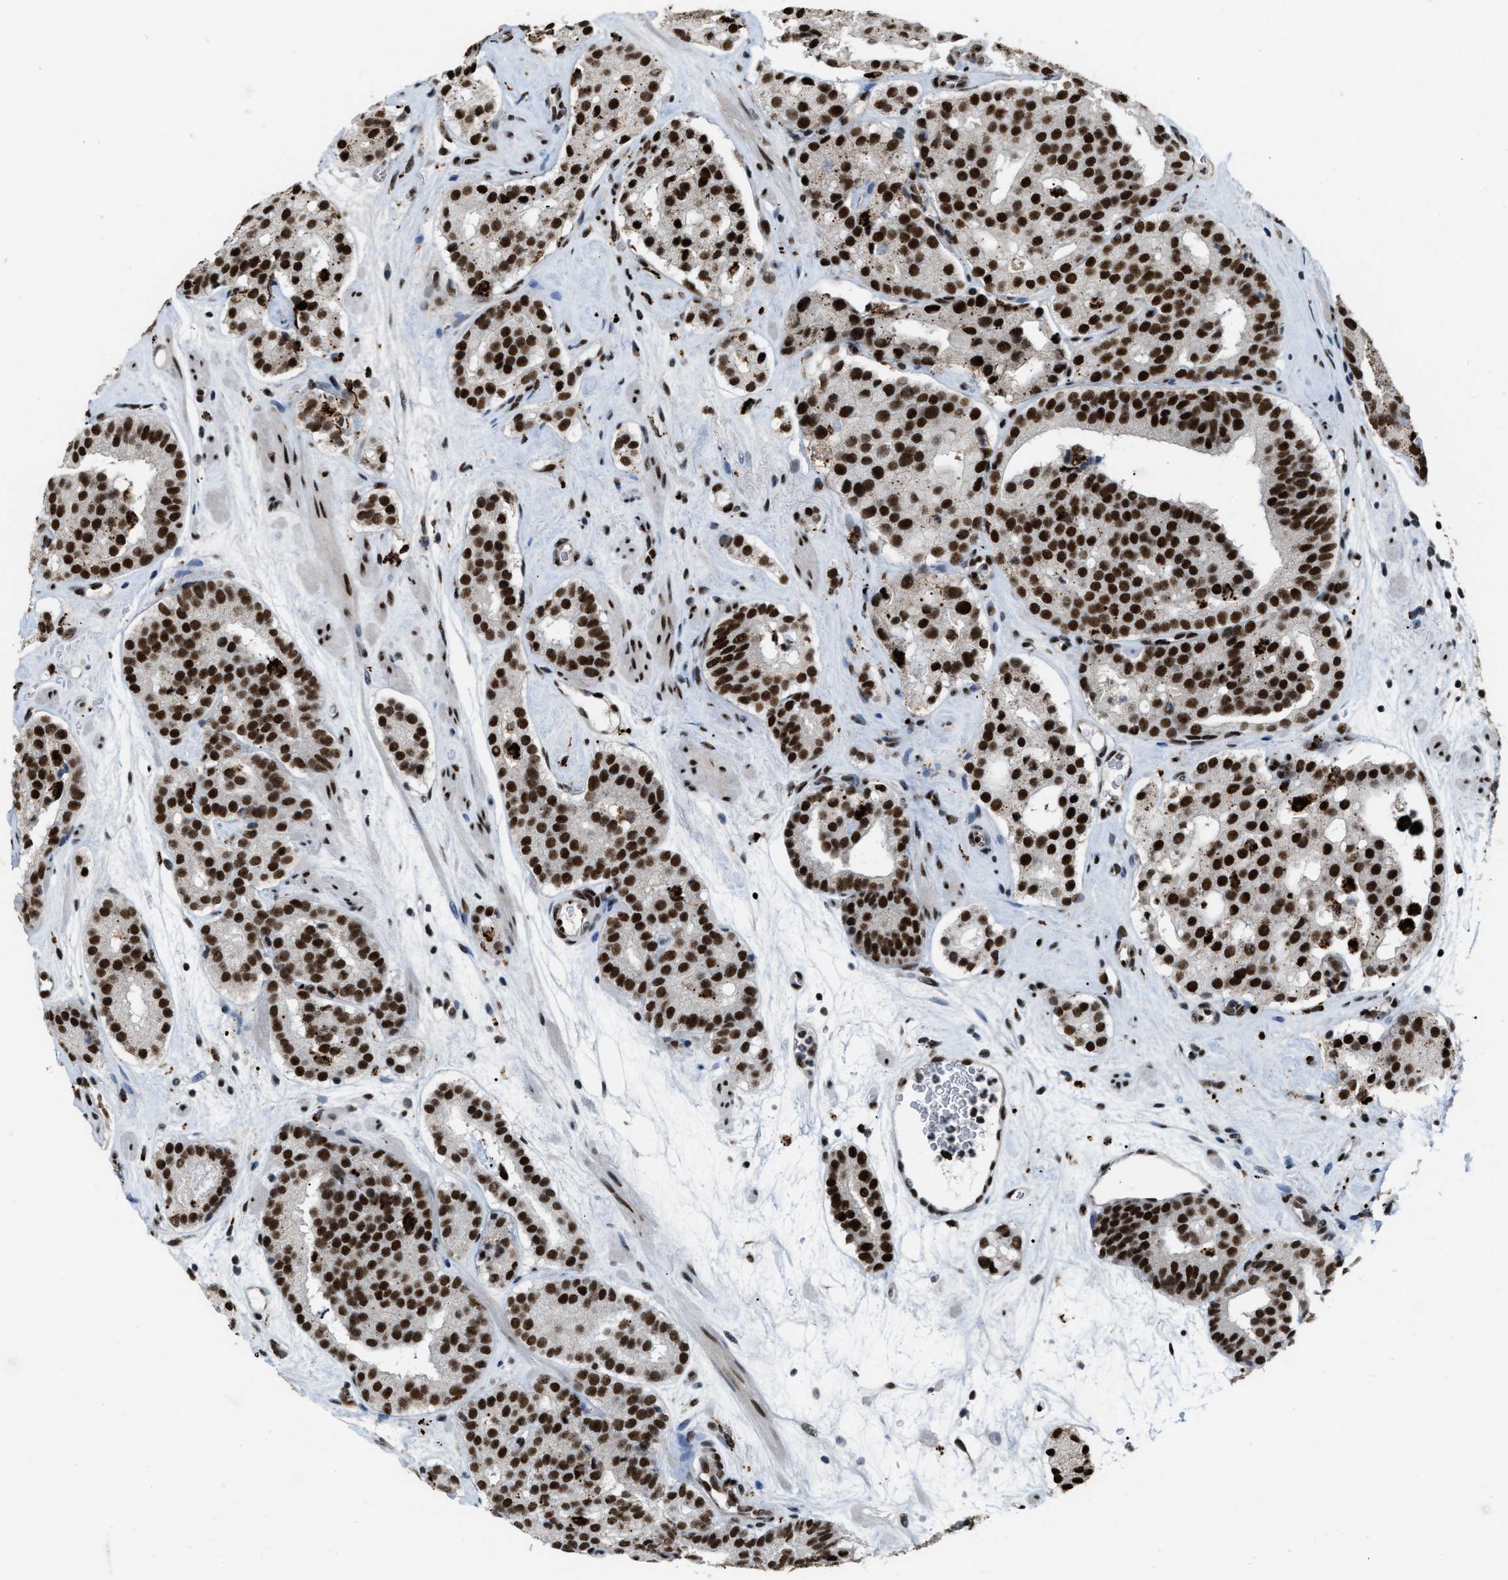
{"staining": {"intensity": "strong", "quantity": ">75%", "location": "nuclear"}, "tissue": "prostate cancer", "cell_type": "Tumor cells", "image_type": "cancer", "snomed": [{"axis": "morphology", "description": "Adenocarcinoma, Low grade"}, {"axis": "topography", "description": "Prostate"}], "caption": "Immunohistochemistry of human prostate cancer (low-grade adenocarcinoma) exhibits high levels of strong nuclear expression in approximately >75% of tumor cells. Immunohistochemistry (ihc) stains the protein of interest in brown and the nuclei are stained blue.", "gene": "NUMA1", "patient": {"sex": "male", "age": 69}}